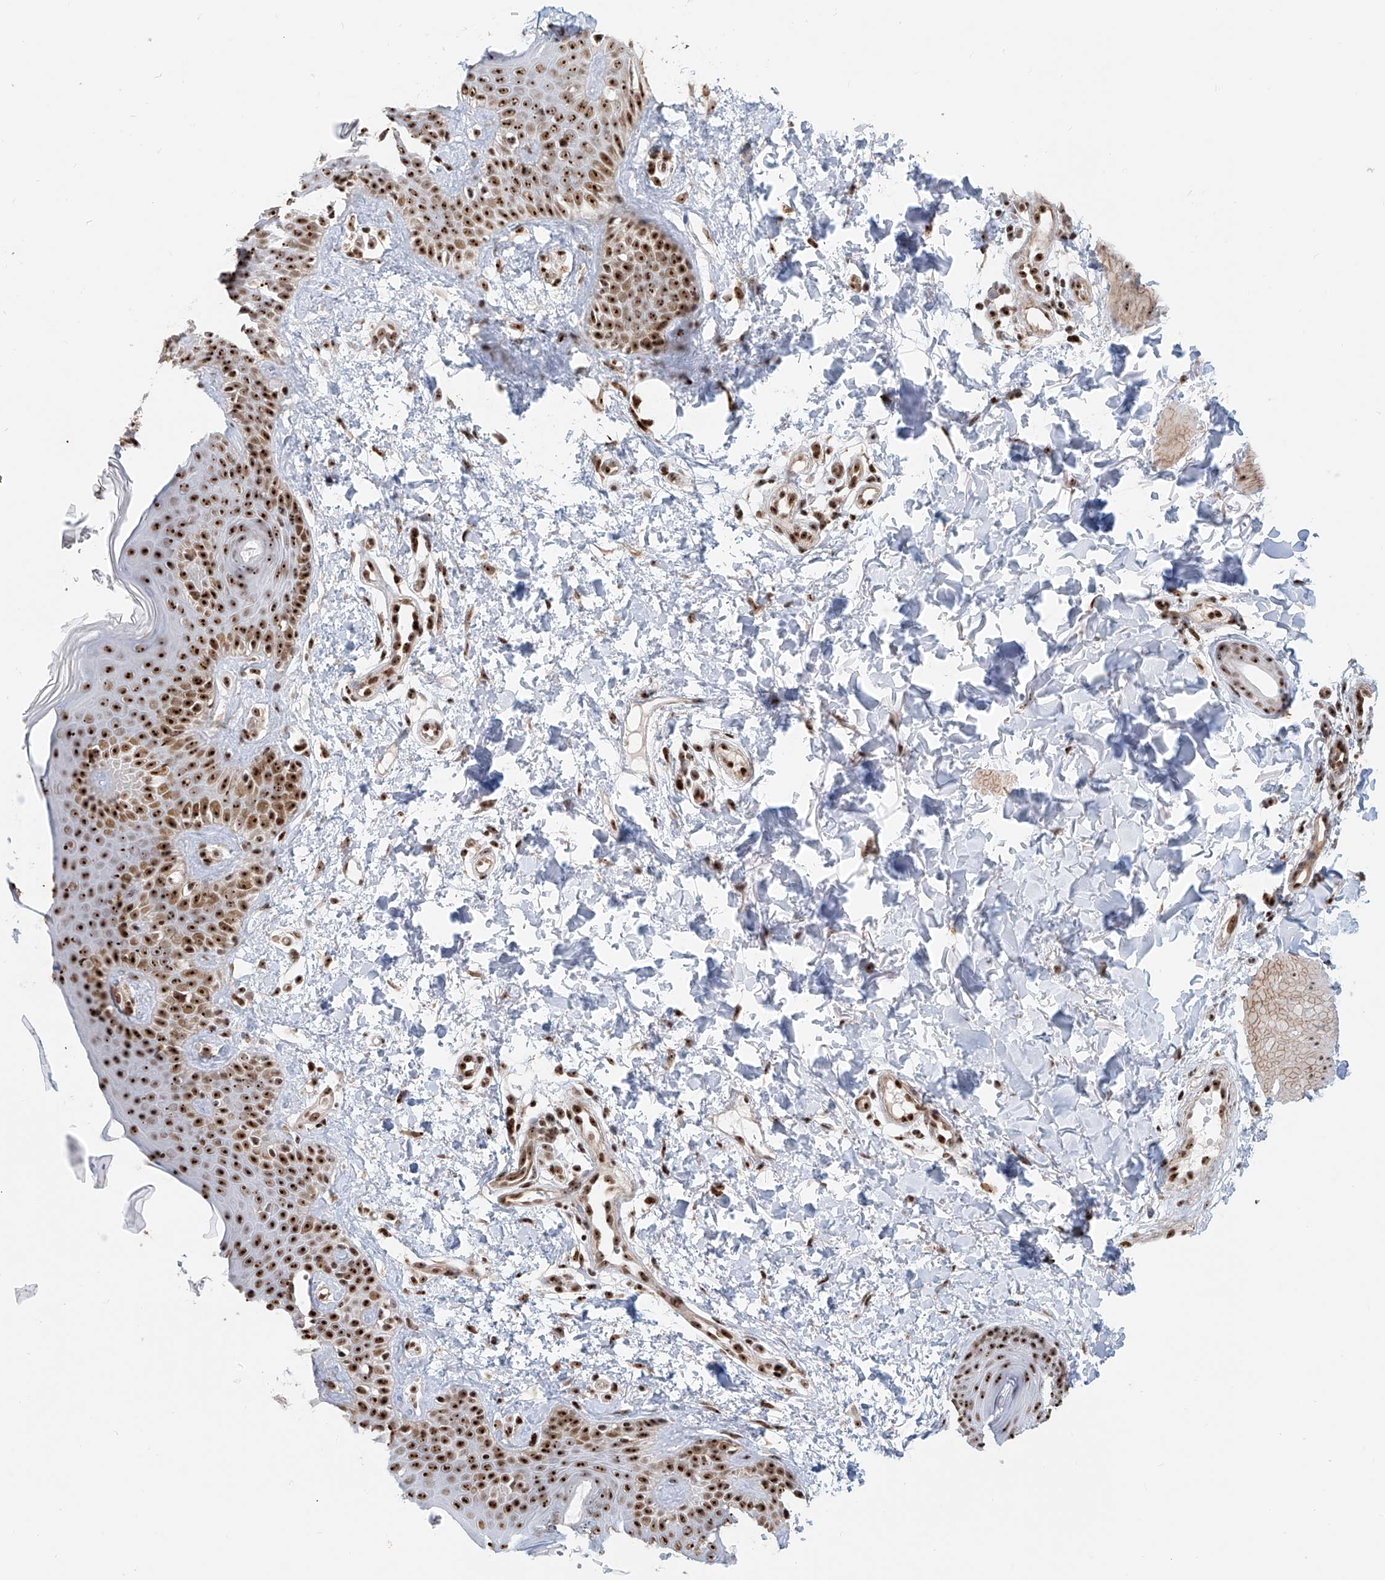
{"staining": {"intensity": "moderate", "quantity": ">75%", "location": "nuclear"}, "tissue": "skin", "cell_type": "Fibroblasts", "image_type": "normal", "snomed": [{"axis": "morphology", "description": "Normal tissue, NOS"}, {"axis": "topography", "description": "Skin"}], "caption": "A medium amount of moderate nuclear positivity is seen in about >75% of fibroblasts in benign skin.", "gene": "PRUNE2", "patient": {"sex": "male", "age": 37}}